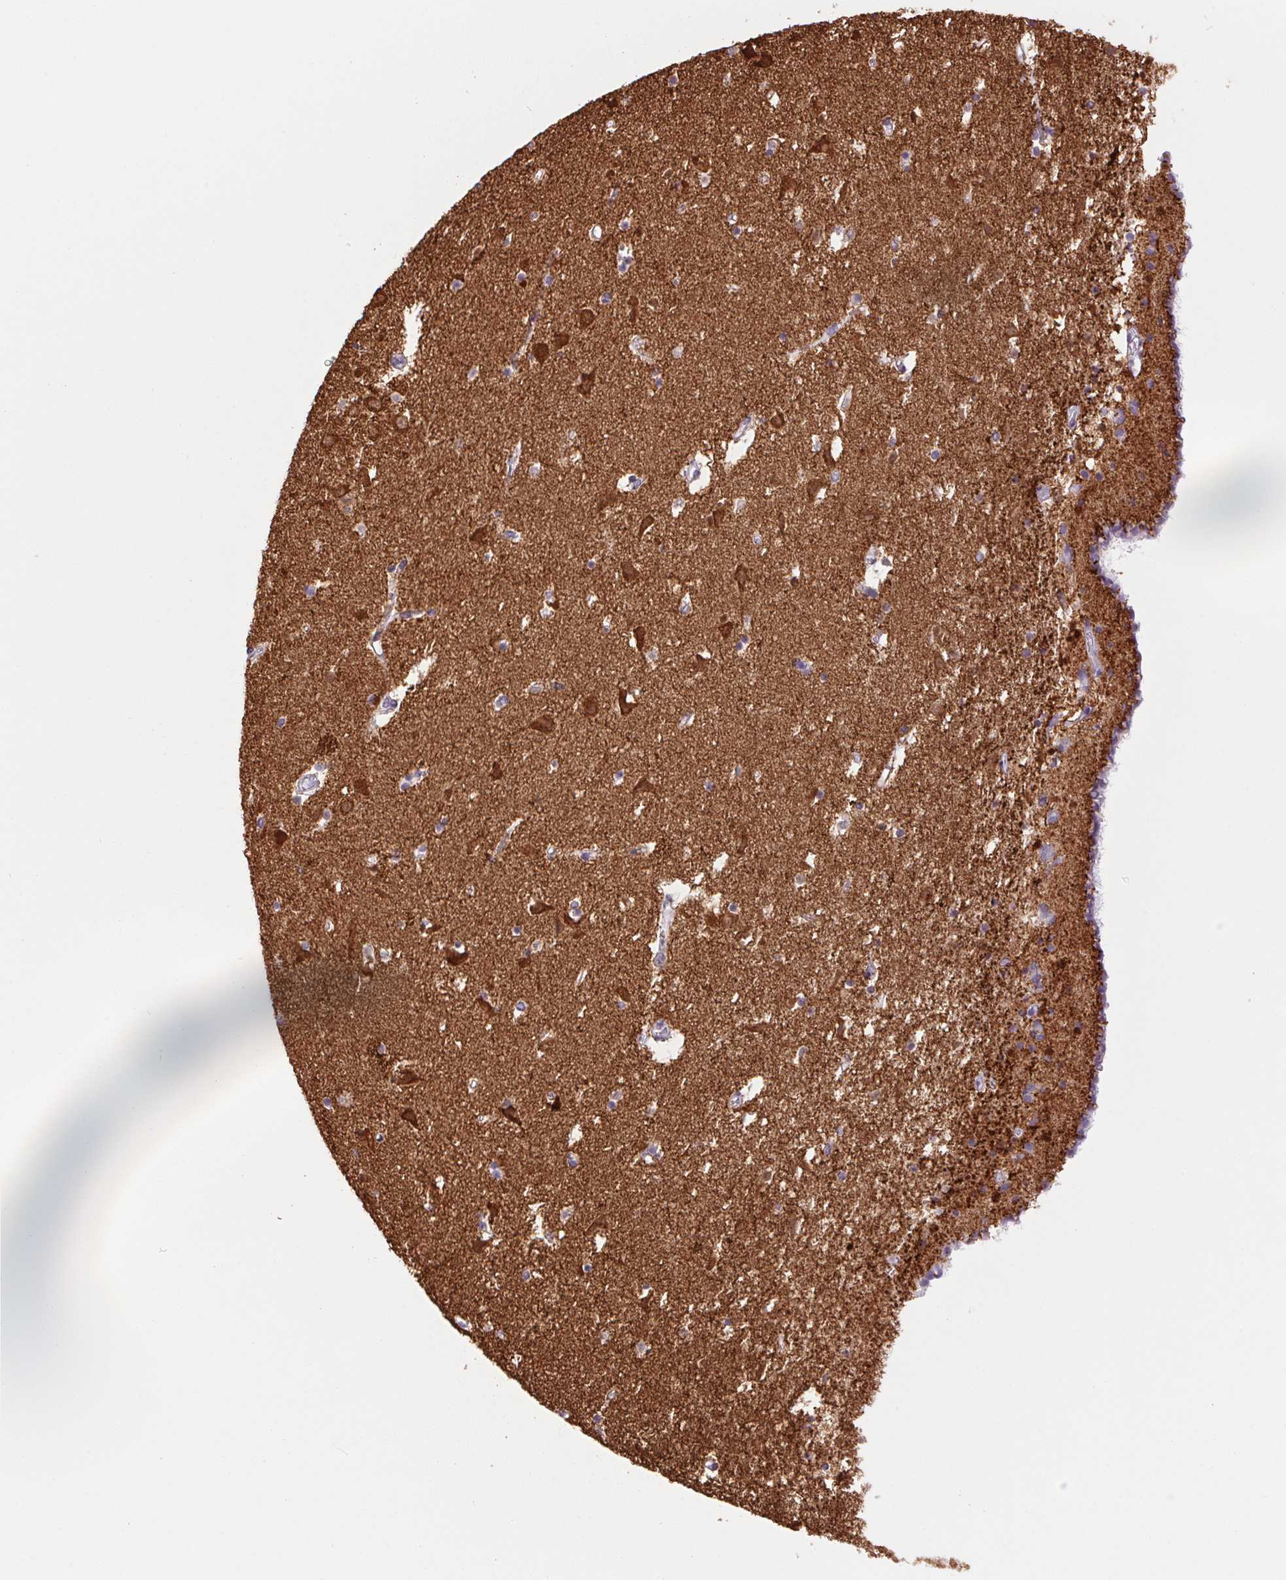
{"staining": {"intensity": "negative", "quantity": "none", "location": "none"}, "tissue": "caudate", "cell_type": "Glial cells", "image_type": "normal", "snomed": [{"axis": "morphology", "description": "Normal tissue, NOS"}, {"axis": "topography", "description": "Lateral ventricle wall"}], "caption": "High magnification brightfield microscopy of benign caudate stained with DAB (3,3'-diaminobenzidine) (brown) and counterstained with hematoxylin (blue): glial cells show no significant staining.", "gene": "TMEM88B", "patient": {"sex": "female", "age": 42}}